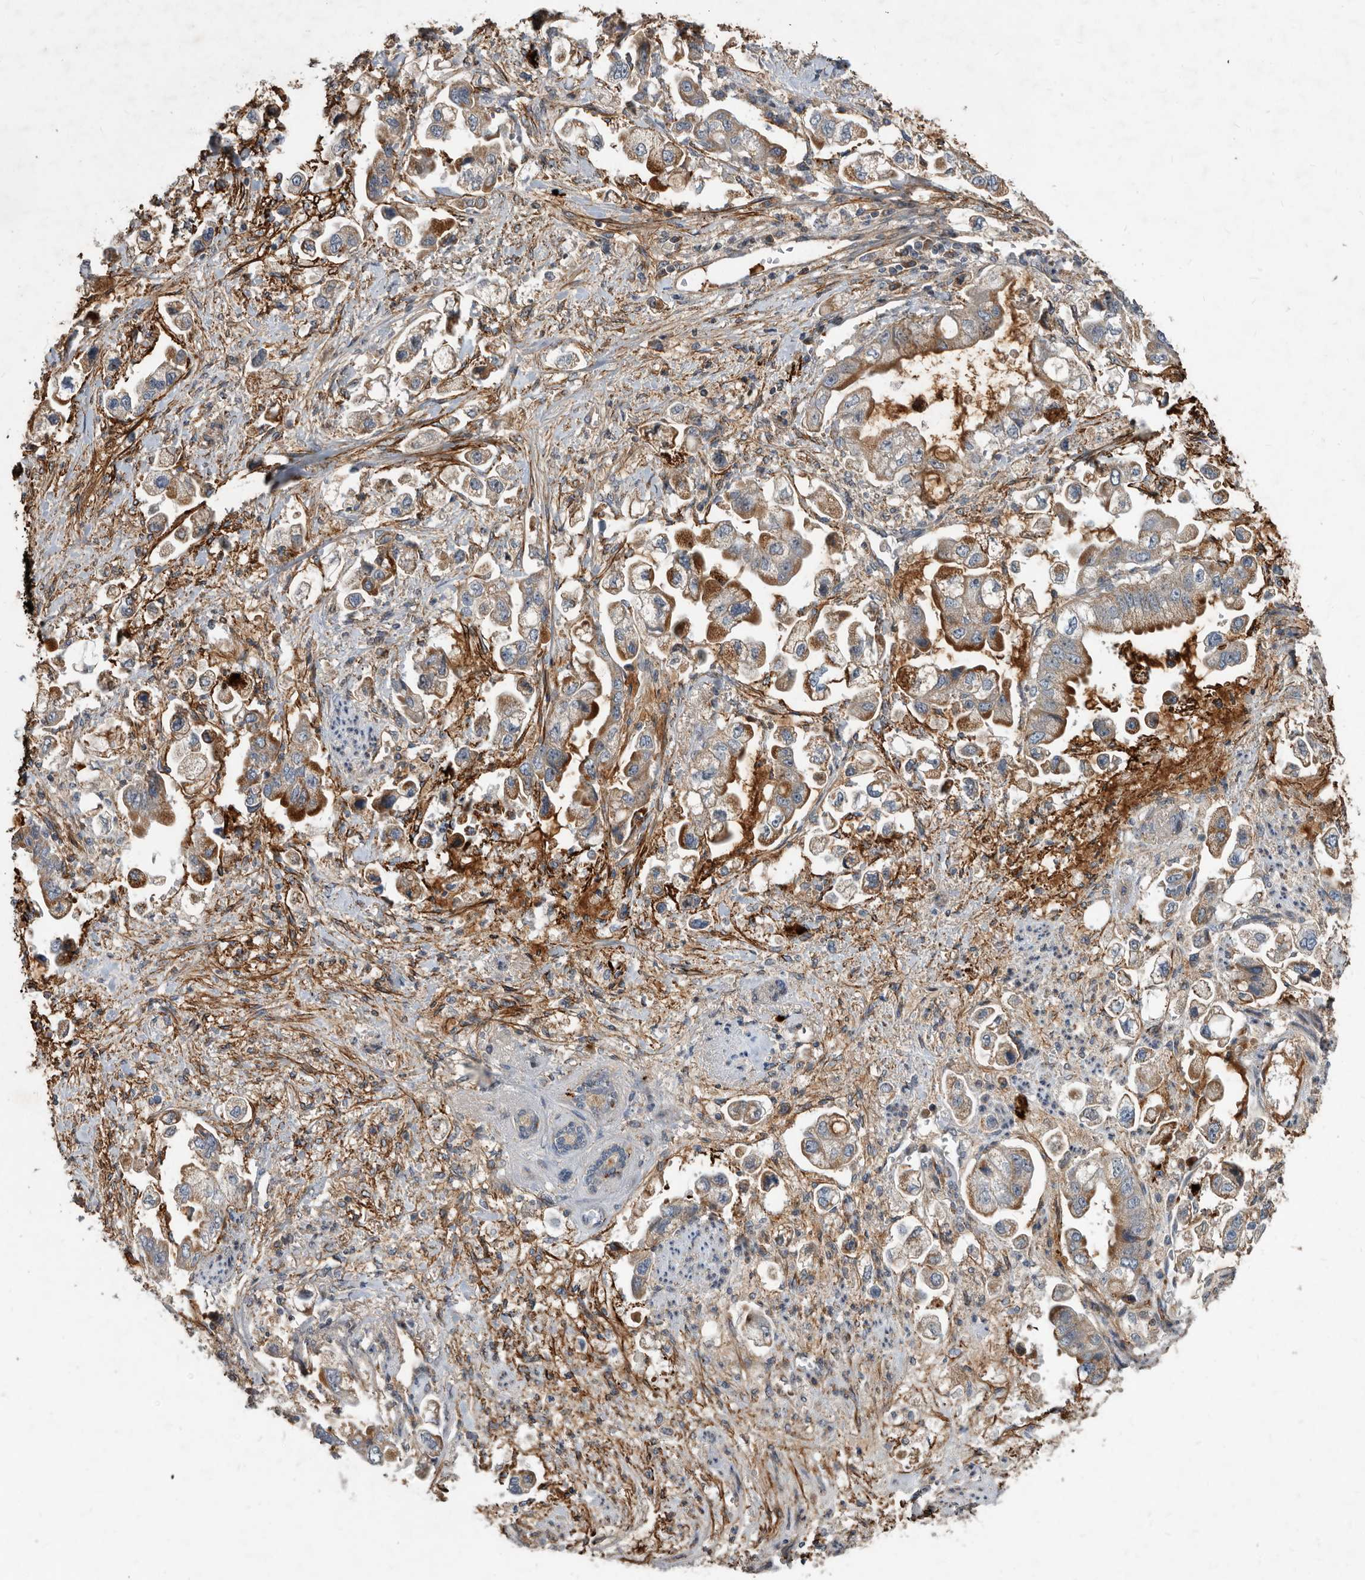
{"staining": {"intensity": "moderate", "quantity": ">75%", "location": "cytoplasmic/membranous"}, "tissue": "stomach cancer", "cell_type": "Tumor cells", "image_type": "cancer", "snomed": [{"axis": "morphology", "description": "Adenocarcinoma, NOS"}, {"axis": "topography", "description": "Stomach"}], "caption": "Protein staining of stomach adenocarcinoma tissue reveals moderate cytoplasmic/membranous expression in approximately >75% of tumor cells.", "gene": "PI15", "patient": {"sex": "male", "age": 62}}